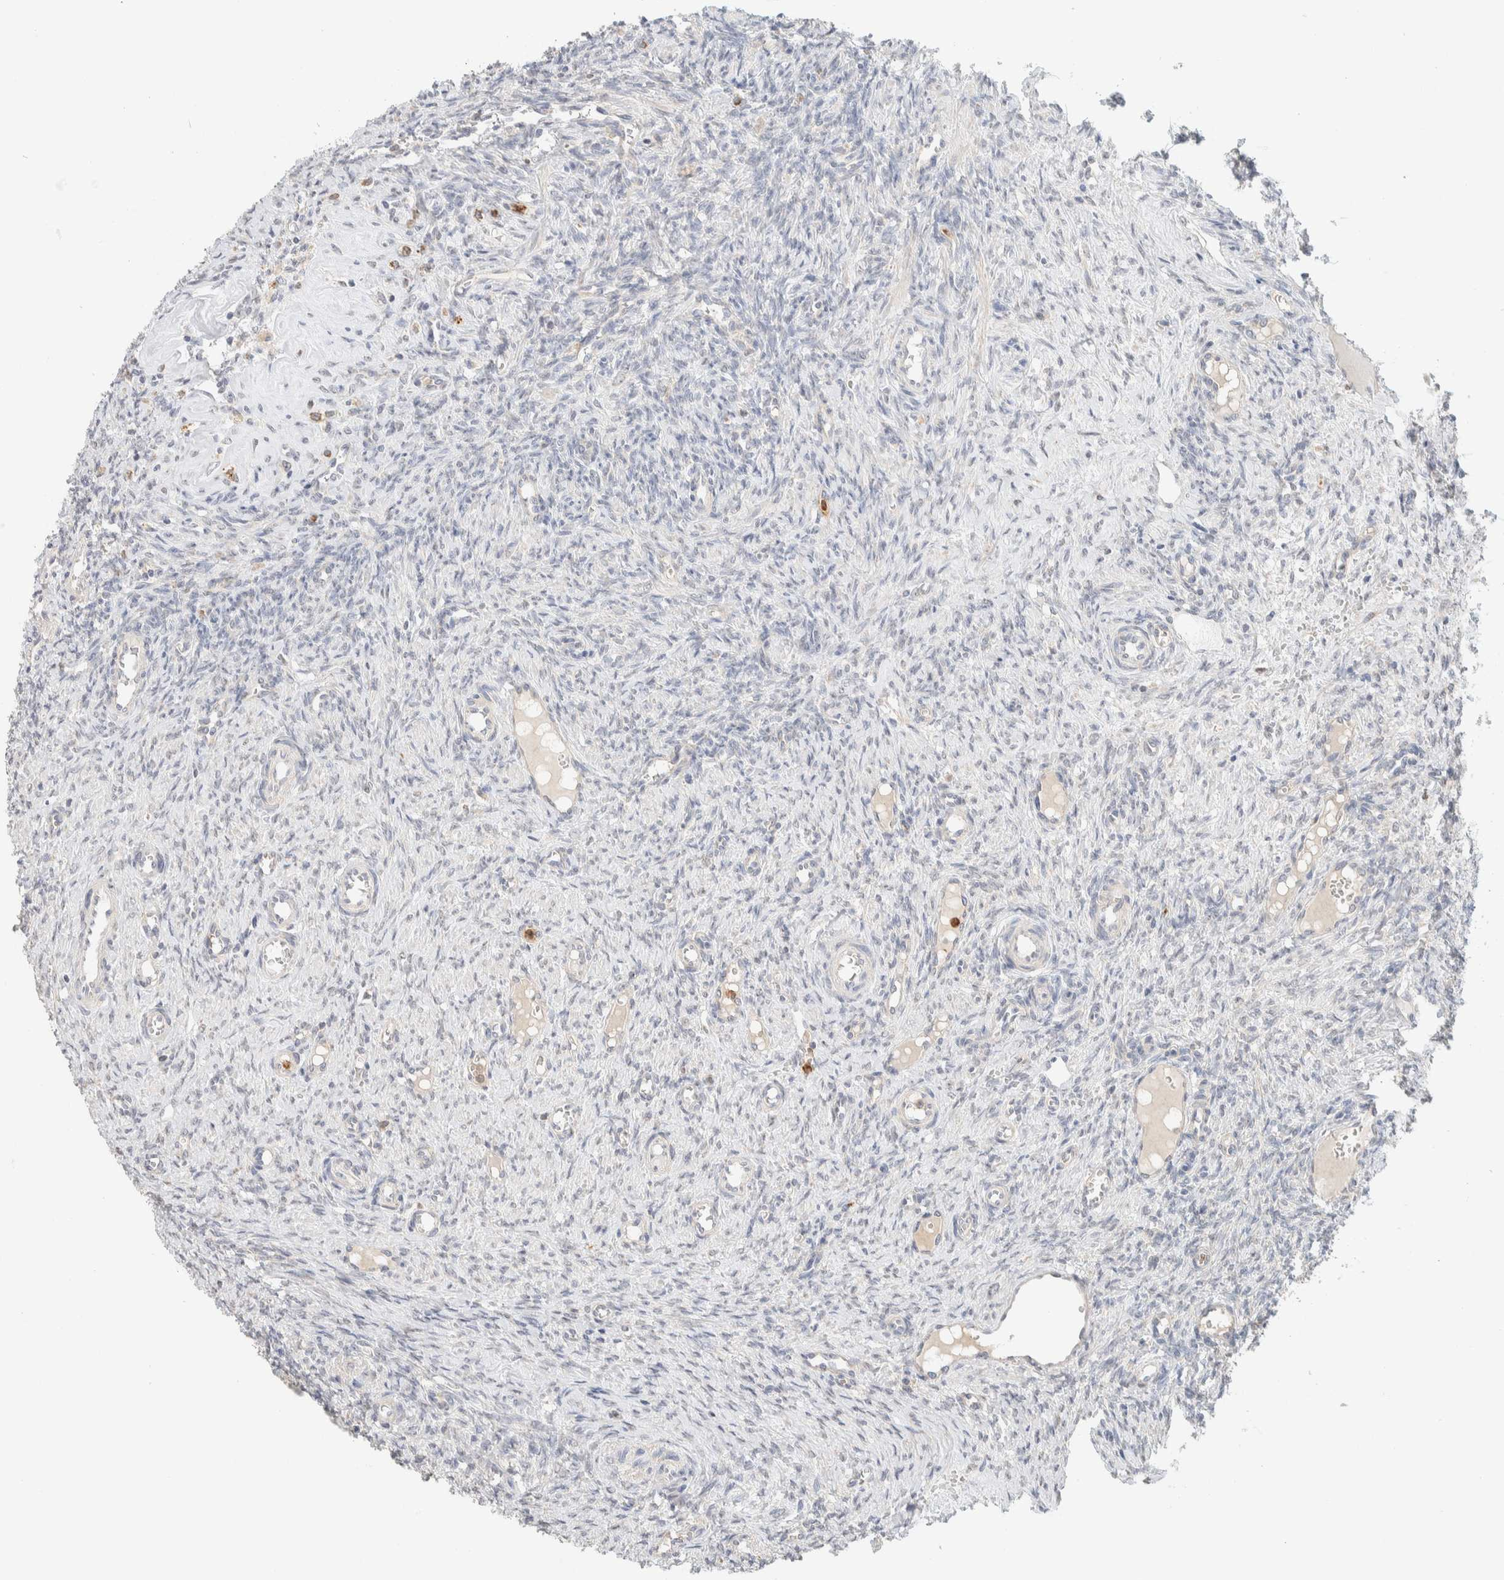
{"staining": {"intensity": "negative", "quantity": "none", "location": "none"}, "tissue": "ovary", "cell_type": "Ovarian stroma cells", "image_type": "normal", "snomed": [{"axis": "morphology", "description": "Normal tissue, NOS"}, {"axis": "topography", "description": "Ovary"}], "caption": "Ovarian stroma cells show no significant staining in benign ovary. Brightfield microscopy of IHC stained with DAB (brown) and hematoxylin (blue), captured at high magnification.", "gene": "HDHD3", "patient": {"sex": "female", "age": 41}}